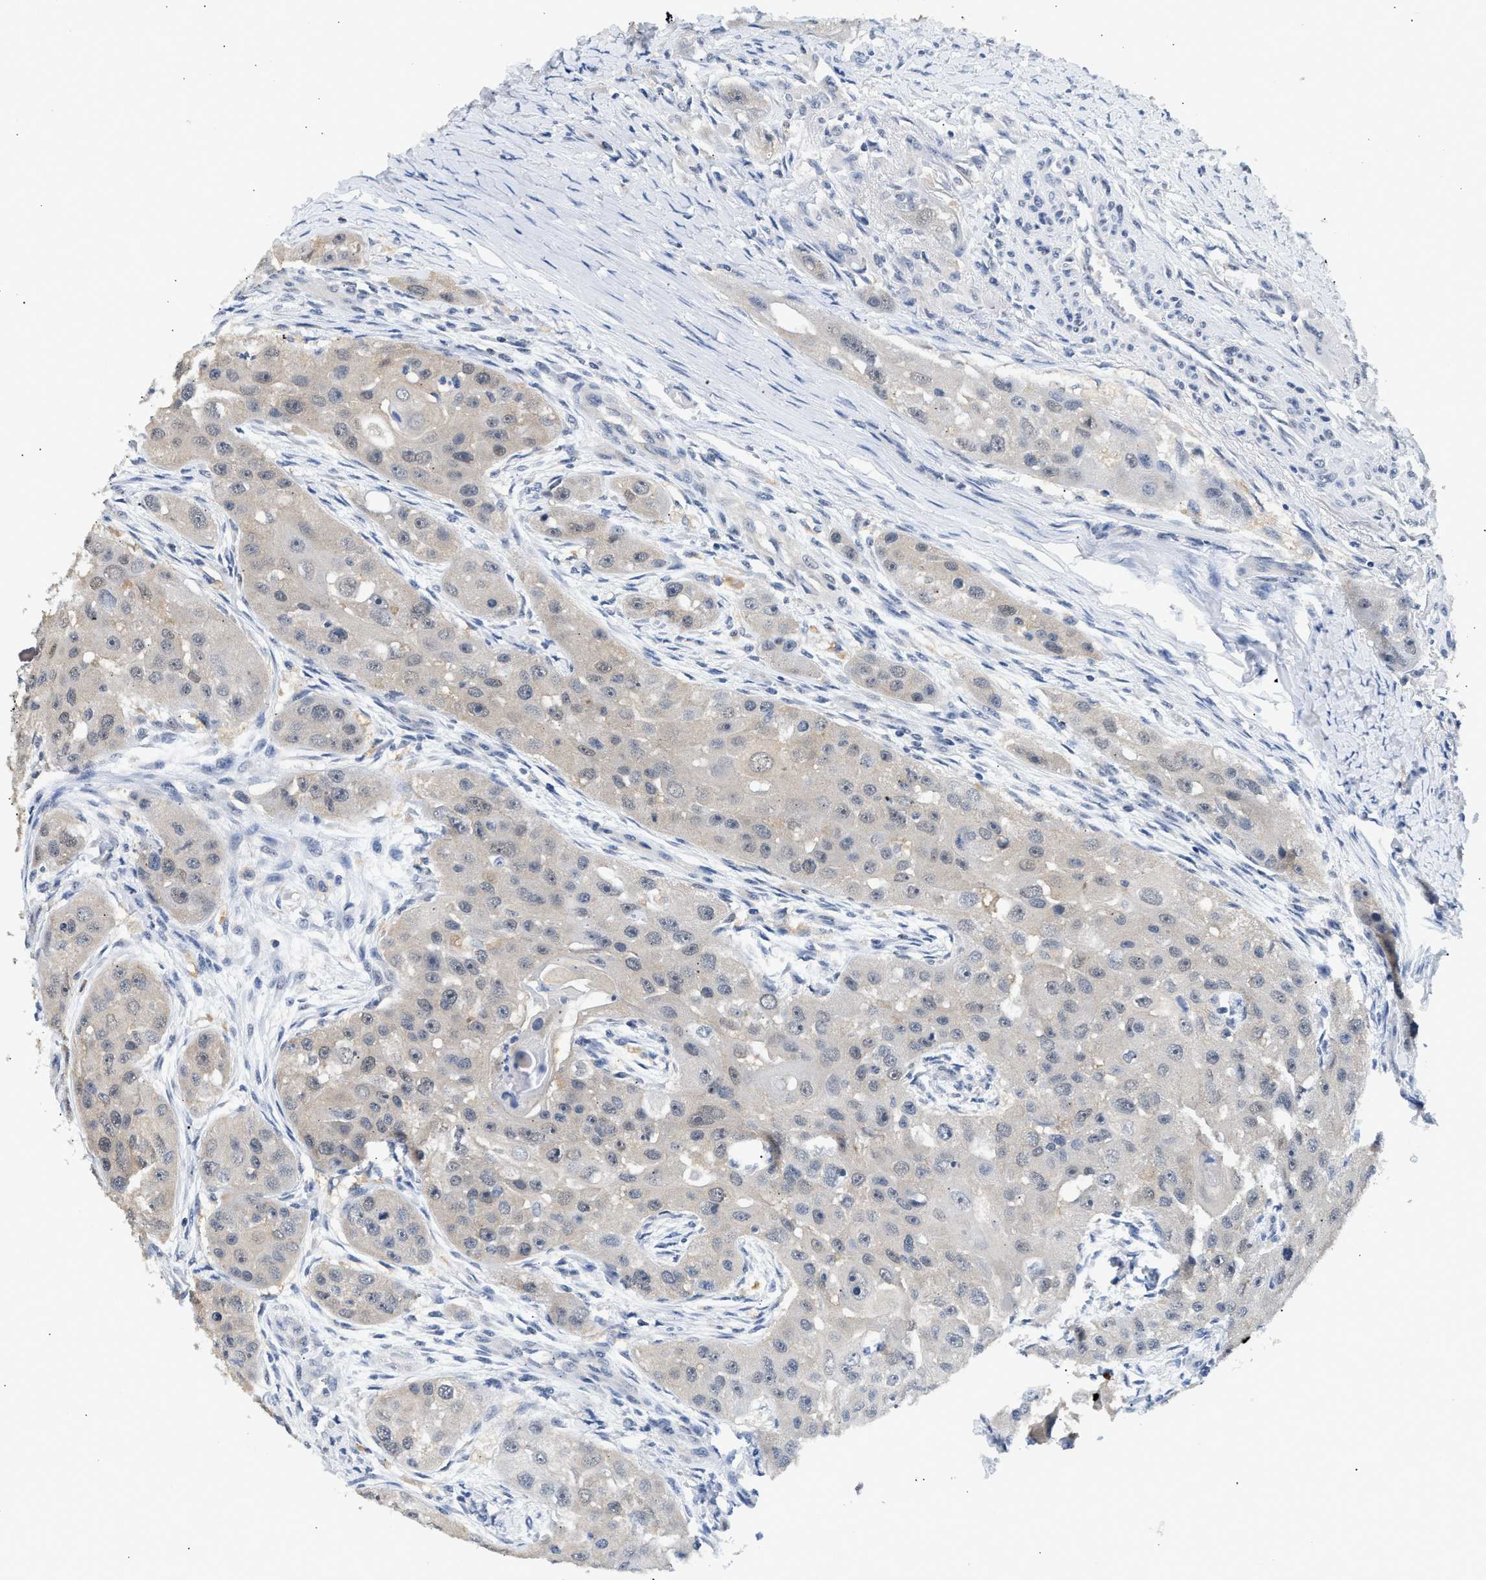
{"staining": {"intensity": "negative", "quantity": "none", "location": "none"}, "tissue": "head and neck cancer", "cell_type": "Tumor cells", "image_type": "cancer", "snomed": [{"axis": "morphology", "description": "Normal tissue, NOS"}, {"axis": "morphology", "description": "Squamous cell carcinoma, NOS"}, {"axis": "topography", "description": "Skeletal muscle"}, {"axis": "topography", "description": "Head-Neck"}], "caption": "IHC micrograph of head and neck squamous cell carcinoma stained for a protein (brown), which reveals no expression in tumor cells. Nuclei are stained in blue.", "gene": "PPM1L", "patient": {"sex": "male", "age": 51}}